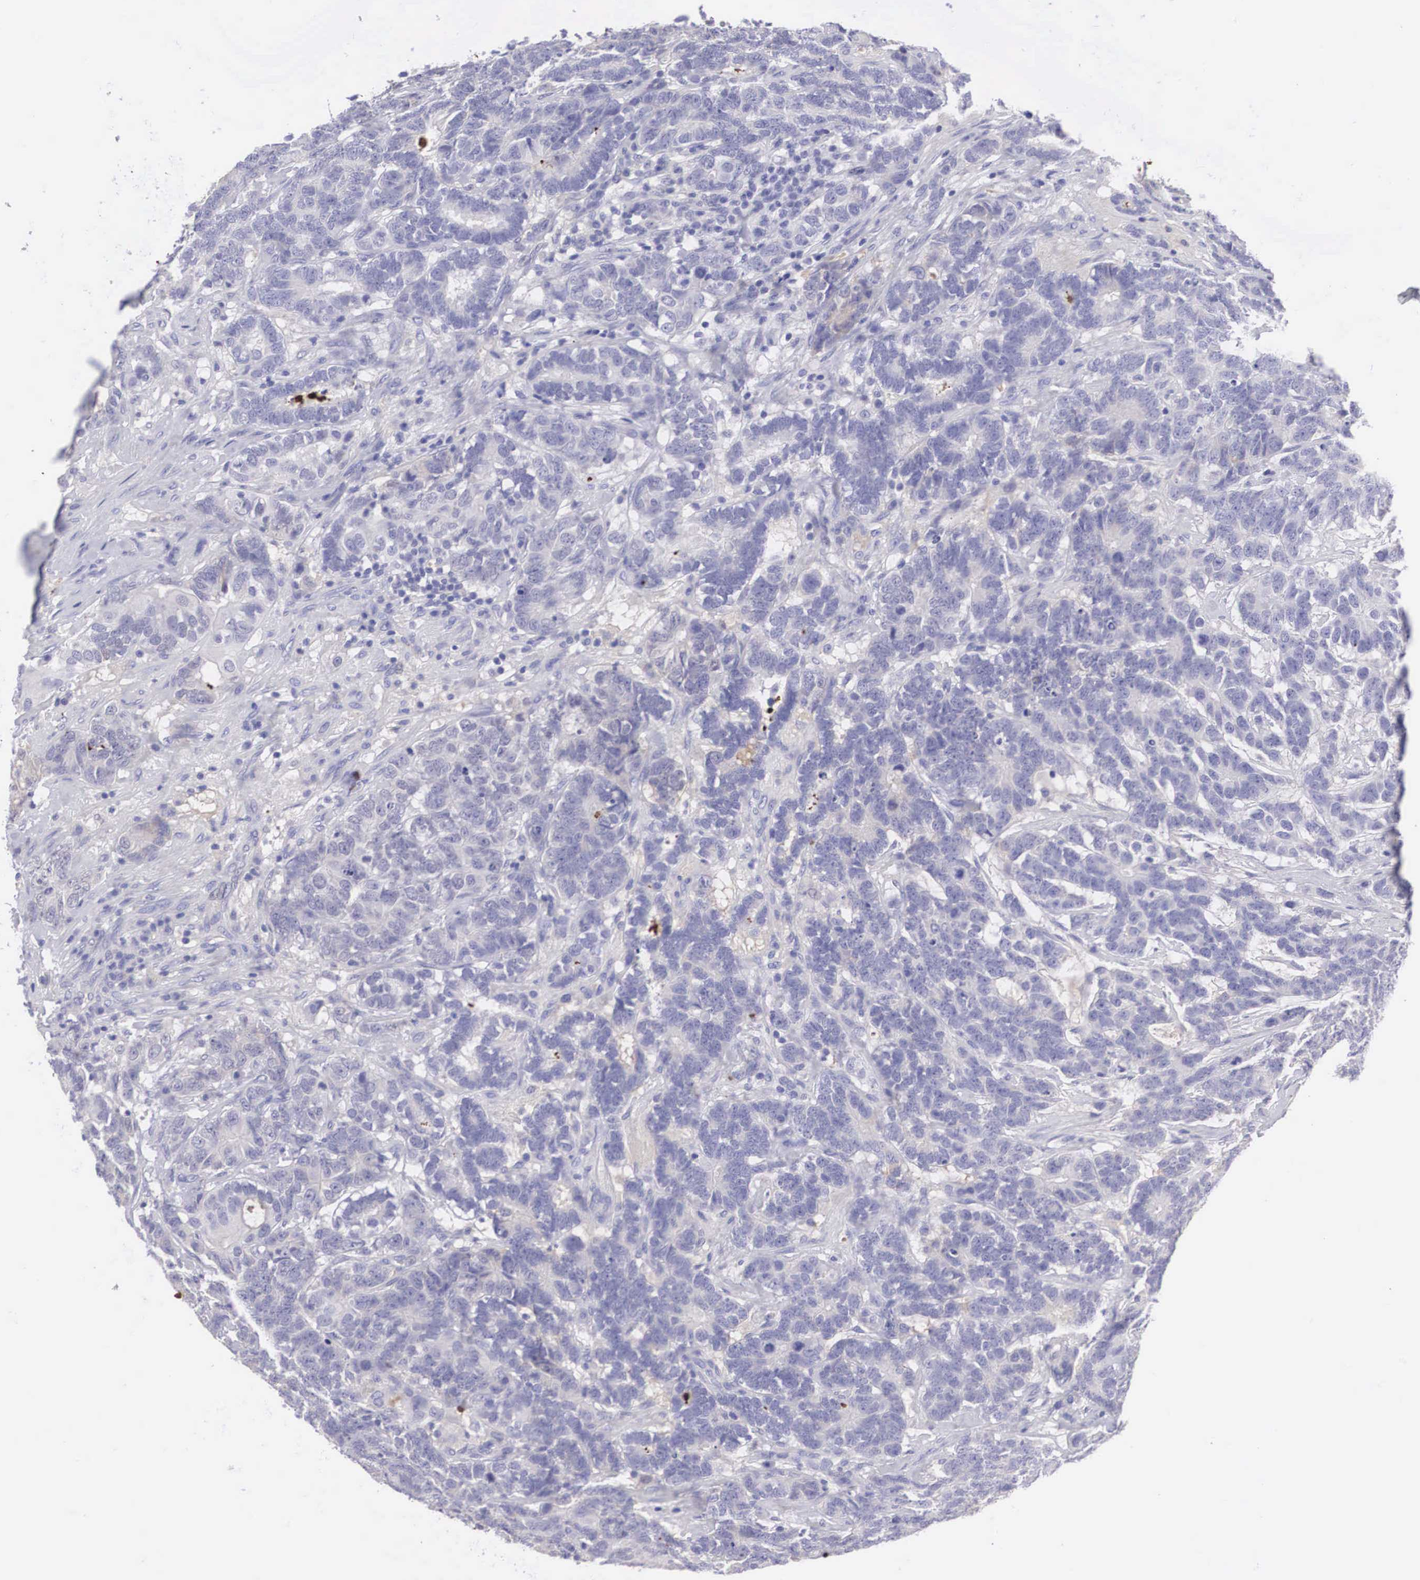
{"staining": {"intensity": "negative", "quantity": "none", "location": "none"}, "tissue": "testis cancer", "cell_type": "Tumor cells", "image_type": "cancer", "snomed": [{"axis": "morphology", "description": "Carcinoma, Embryonal, NOS"}, {"axis": "topography", "description": "Testis"}], "caption": "Immunohistochemistry (IHC) of human testis cancer (embryonal carcinoma) reveals no expression in tumor cells. The staining was performed using DAB (3,3'-diaminobenzidine) to visualize the protein expression in brown, while the nuclei were stained in blue with hematoxylin (Magnification: 20x).", "gene": "CLU", "patient": {"sex": "male", "age": 26}}